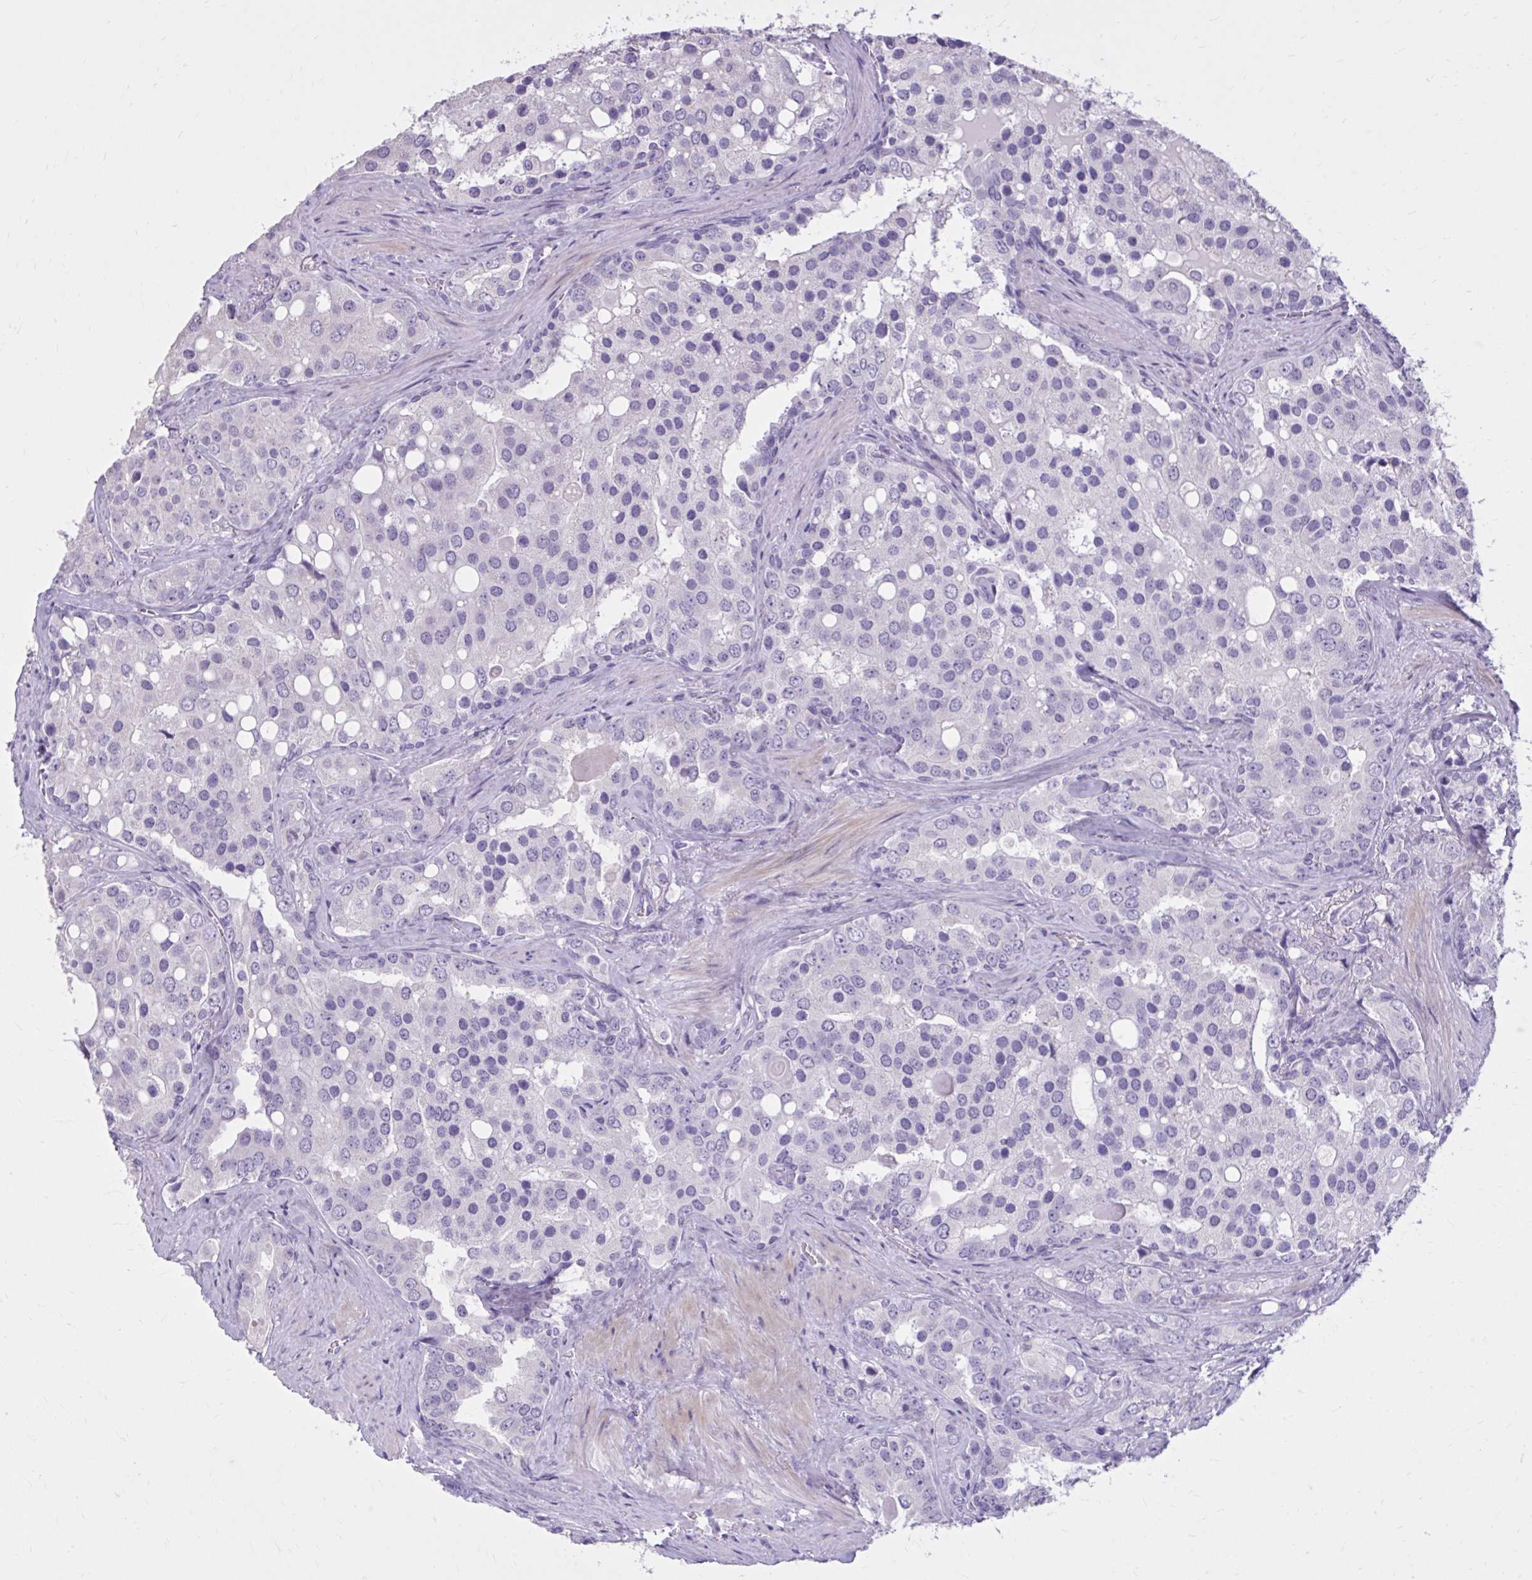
{"staining": {"intensity": "negative", "quantity": "none", "location": "none"}, "tissue": "prostate cancer", "cell_type": "Tumor cells", "image_type": "cancer", "snomed": [{"axis": "morphology", "description": "Adenocarcinoma, High grade"}, {"axis": "topography", "description": "Prostate"}], "caption": "Tumor cells are negative for brown protein staining in prostate high-grade adenocarcinoma.", "gene": "OR4B1", "patient": {"sex": "male", "age": 67}}